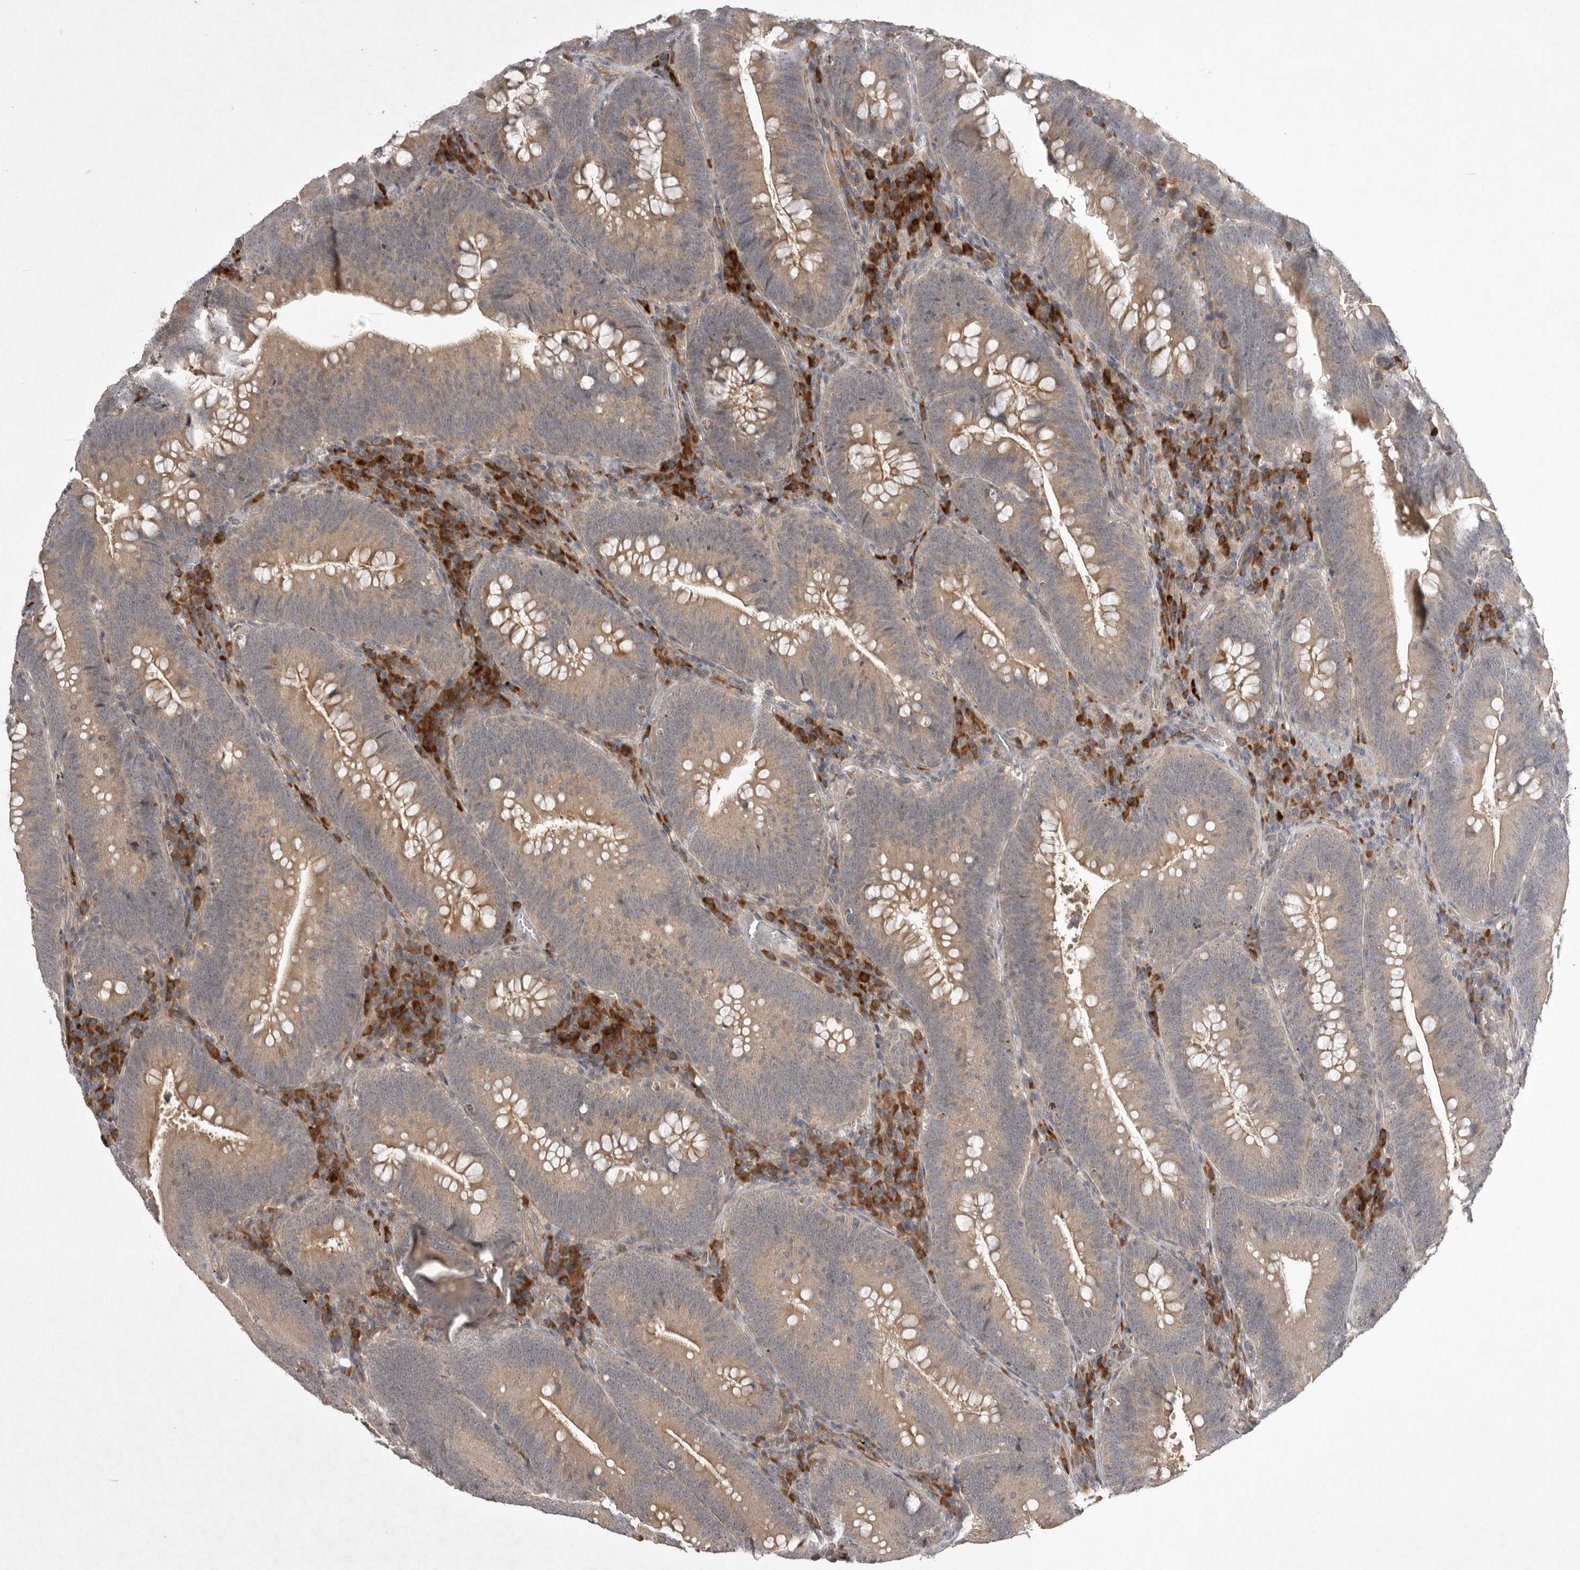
{"staining": {"intensity": "moderate", "quantity": ">75%", "location": "cytoplasmic/membranous"}, "tissue": "colorectal cancer", "cell_type": "Tumor cells", "image_type": "cancer", "snomed": [{"axis": "morphology", "description": "Normal tissue, NOS"}, {"axis": "topography", "description": "Colon"}], "caption": "Moderate cytoplasmic/membranous staining is identified in approximately >75% of tumor cells in colorectal cancer.", "gene": "NRCAM", "patient": {"sex": "female", "age": 82}}